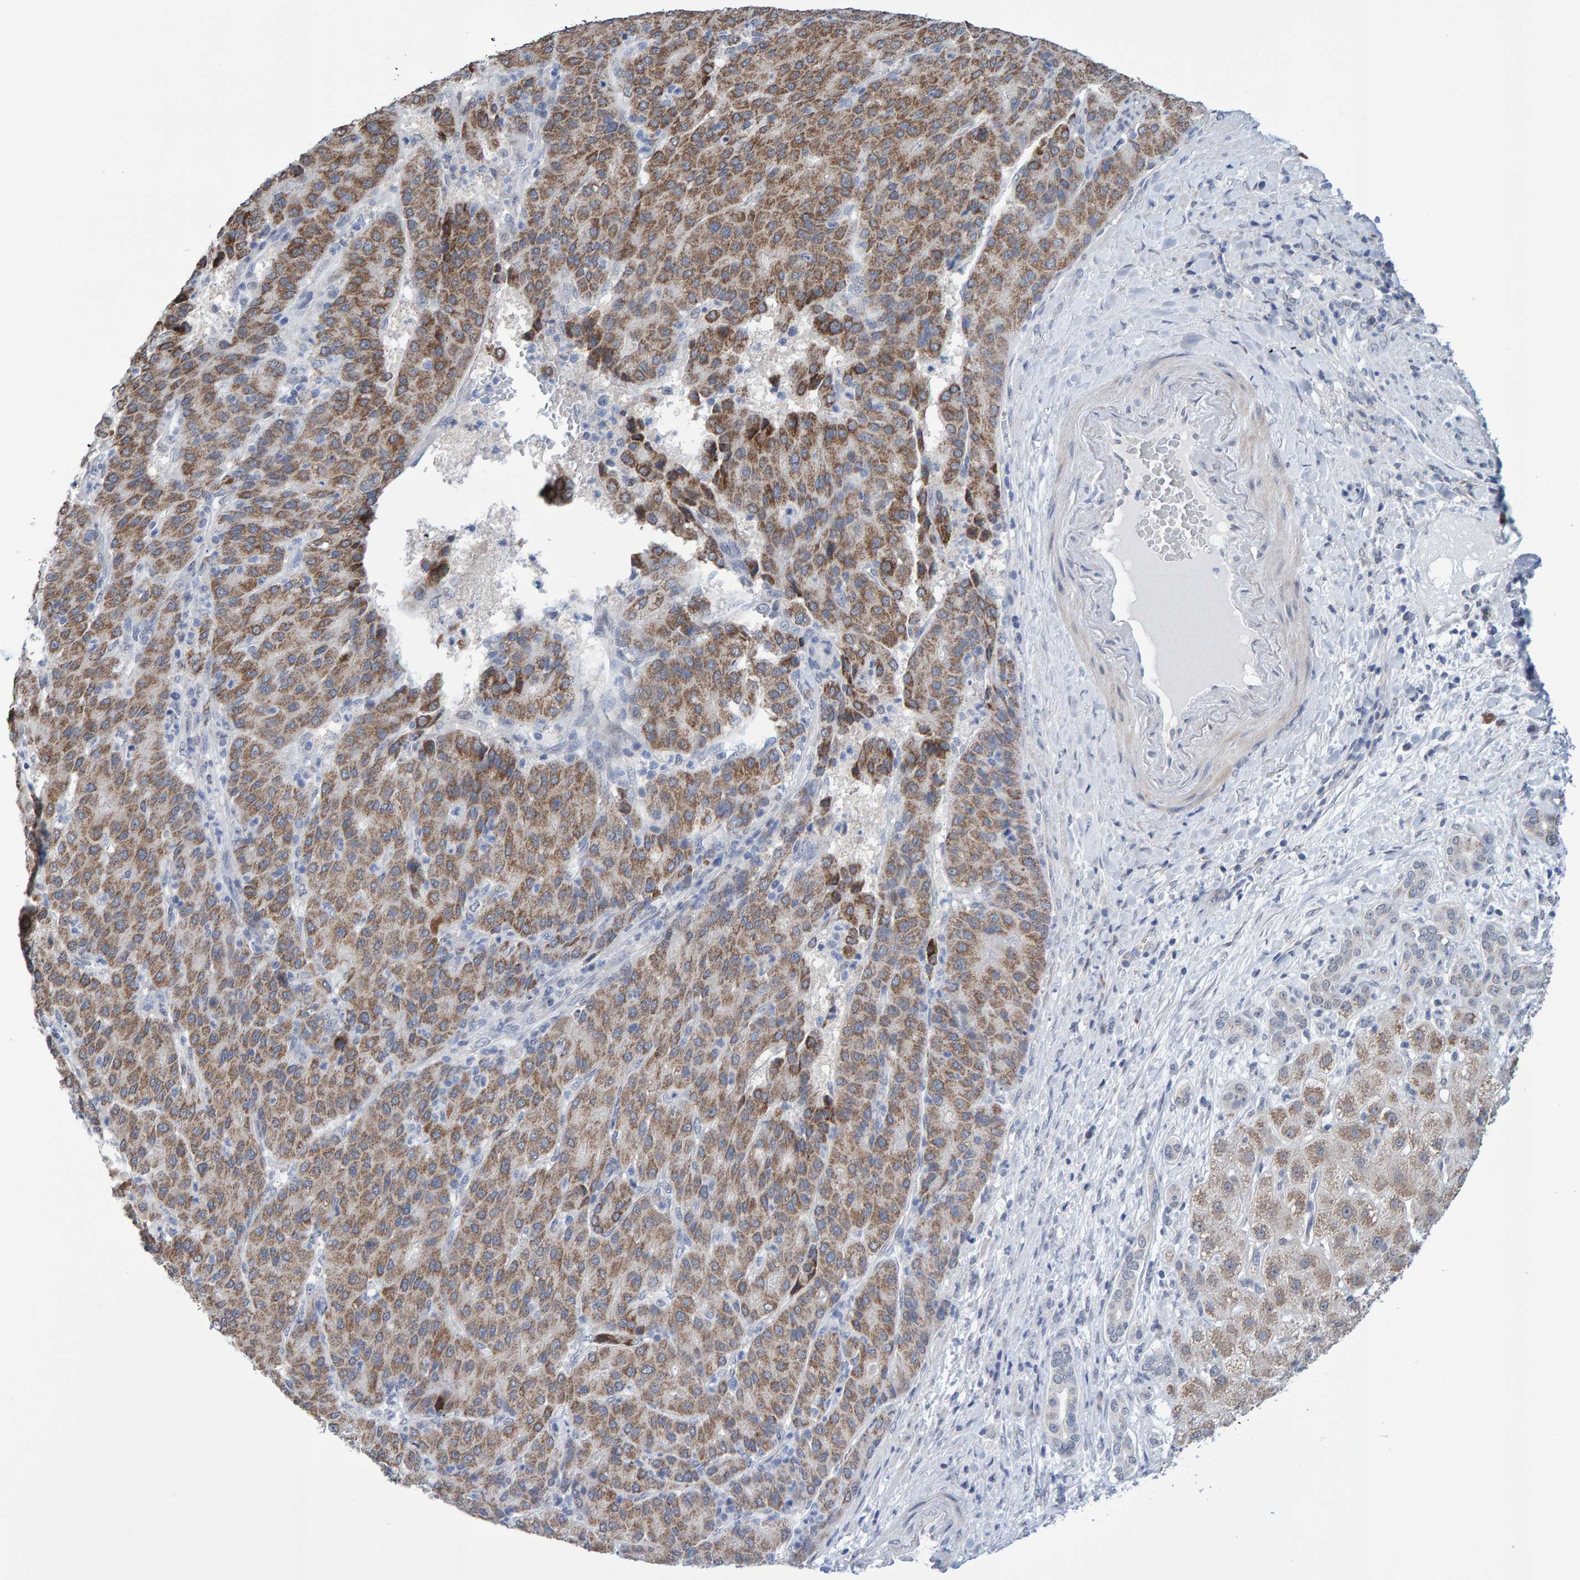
{"staining": {"intensity": "moderate", "quantity": ">75%", "location": "cytoplasmic/membranous"}, "tissue": "liver cancer", "cell_type": "Tumor cells", "image_type": "cancer", "snomed": [{"axis": "morphology", "description": "Carcinoma, Hepatocellular, NOS"}, {"axis": "topography", "description": "Liver"}], "caption": "Immunohistochemical staining of liver cancer (hepatocellular carcinoma) displays medium levels of moderate cytoplasmic/membranous protein positivity in about >75% of tumor cells.", "gene": "USP43", "patient": {"sex": "male", "age": 65}}